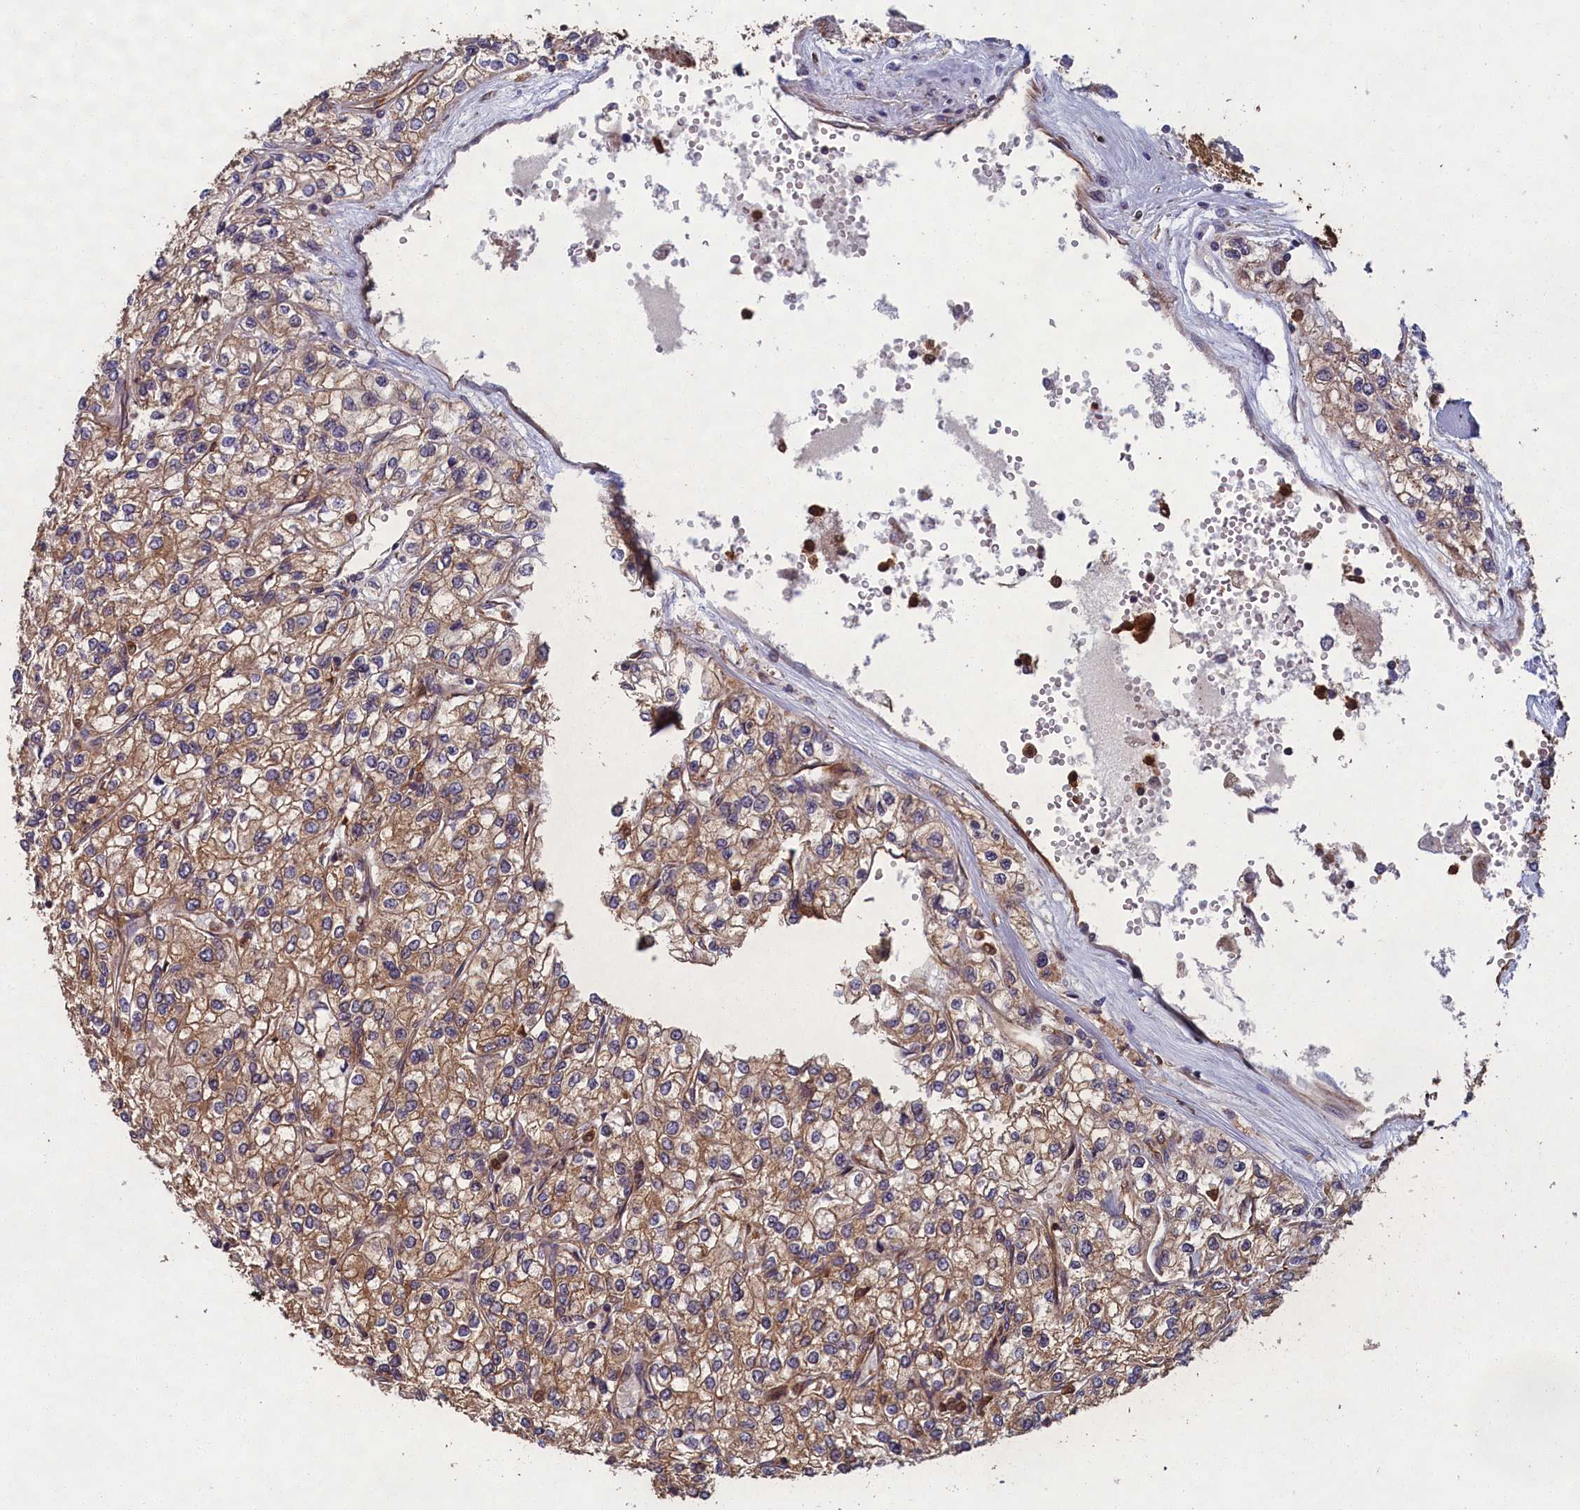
{"staining": {"intensity": "moderate", "quantity": ">75%", "location": "cytoplasmic/membranous"}, "tissue": "renal cancer", "cell_type": "Tumor cells", "image_type": "cancer", "snomed": [{"axis": "morphology", "description": "Adenocarcinoma, NOS"}, {"axis": "topography", "description": "Kidney"}], "caption": "Protein positivity by immunohistochemistry (IHC) exhibits moderate cytoplasmic/membranous positivity in approximately >75% of tumor cells in renal adenocarcinoma.", "gene": "CCDC124", "patient": {"sex": "male", "age": 80}}